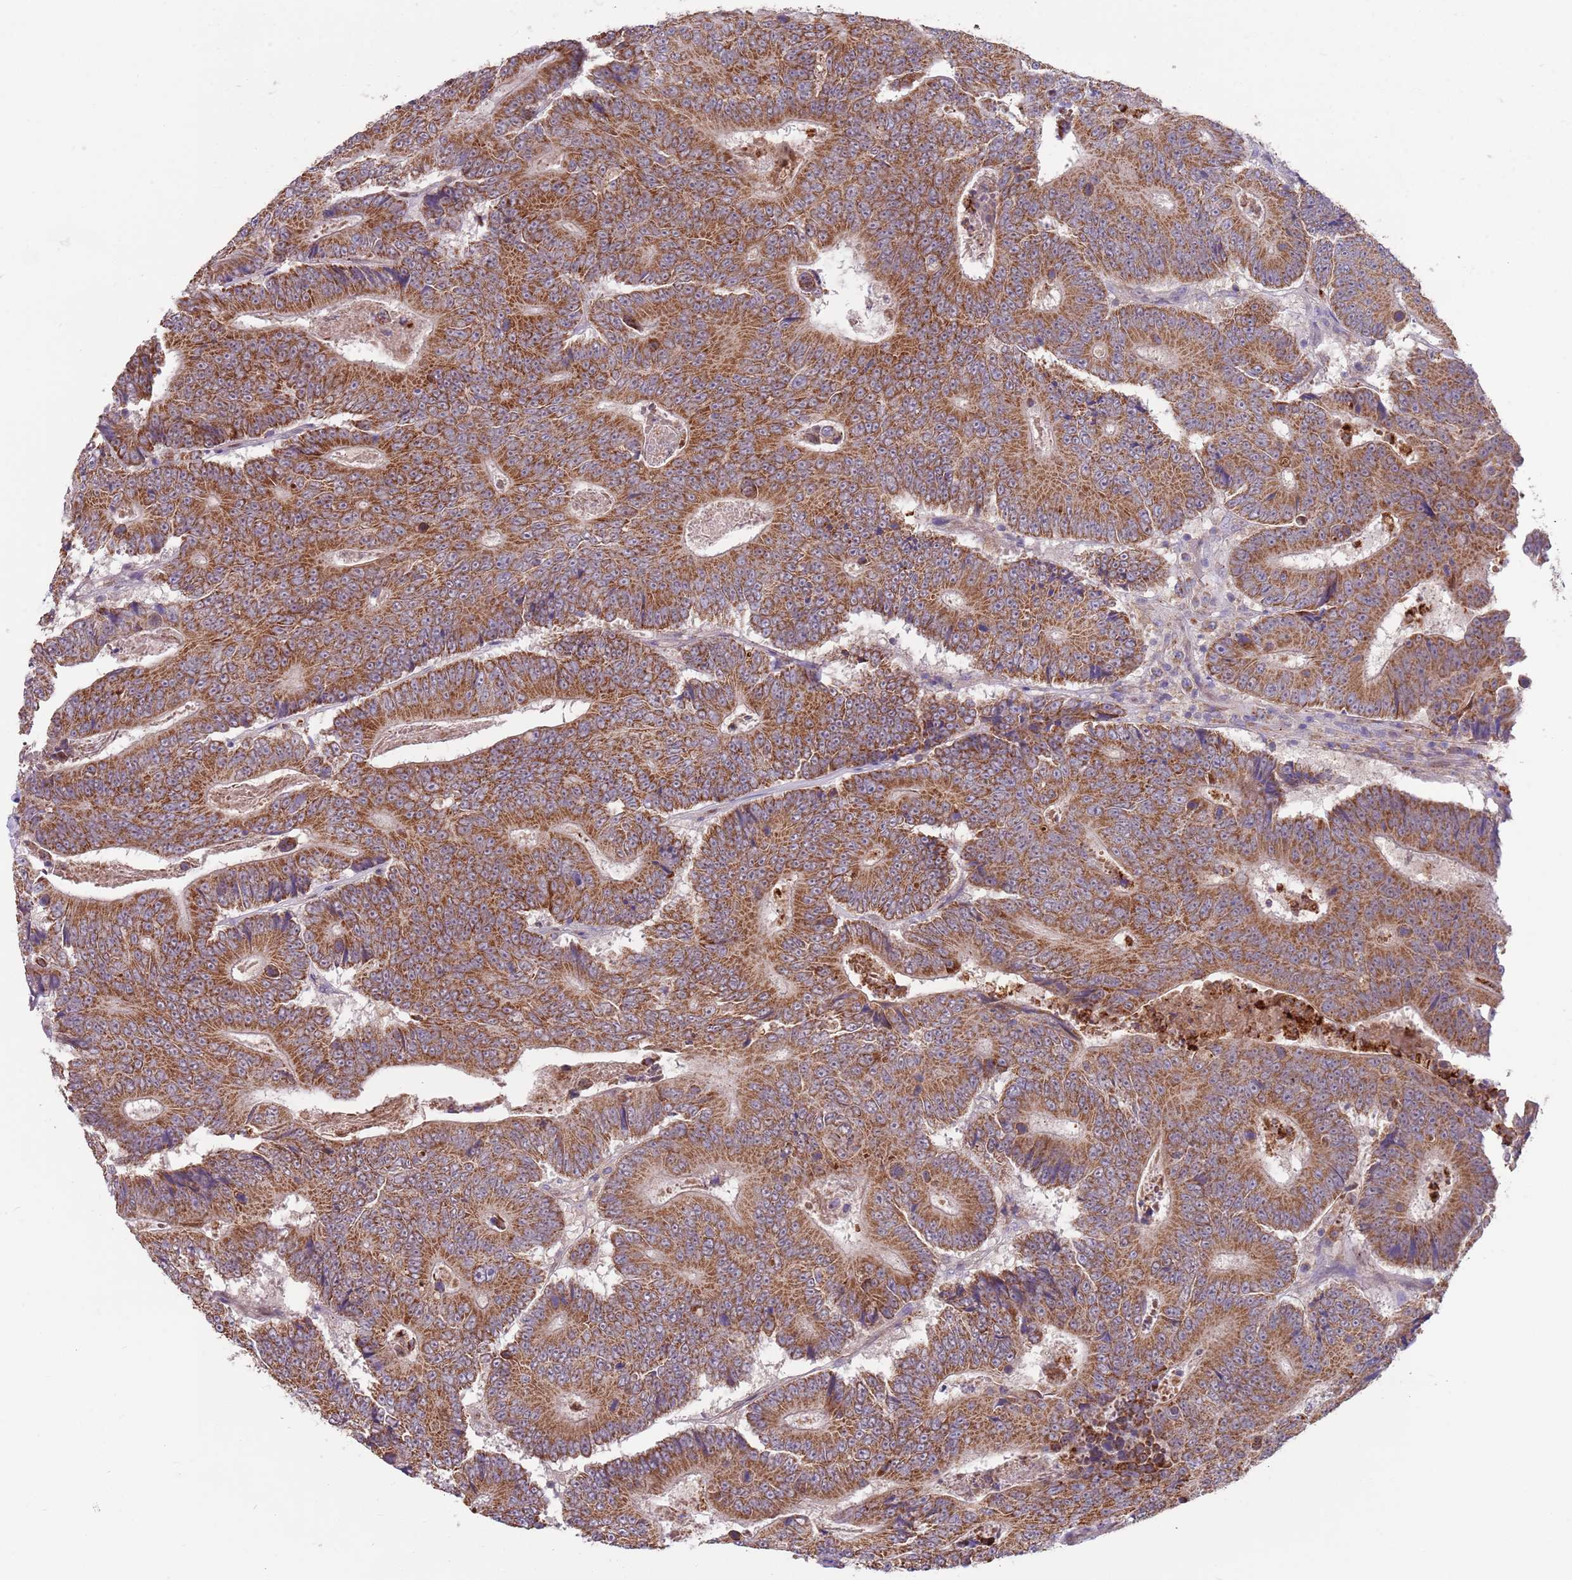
{"staining": {"intensity": "moderate", "quantity": ">75%", "location": "cytoplasmic/membranous"}, "tissue": "colorectal cancer", "cell_type": "Tumor cells", "image_type": "cancer", "snomed": [{"axis": "morphology", "description": "Adenocarcinoma, NOS"}, {"axis": "topography", "description": "Colon"}], "caption": "Protein staining demonstrates moderate cytoplasmic/membranous expression in approximately >75% of tumor cells in colorectal cancer. The protein of interest is stained brown, and the nuclei are stained in blue (DAB (3,3'-diaminobenzidine) IHC with brightfield microscopy, high magnification).", "gene": "DDT", "patient": {"sex": "male", "age": 83}}